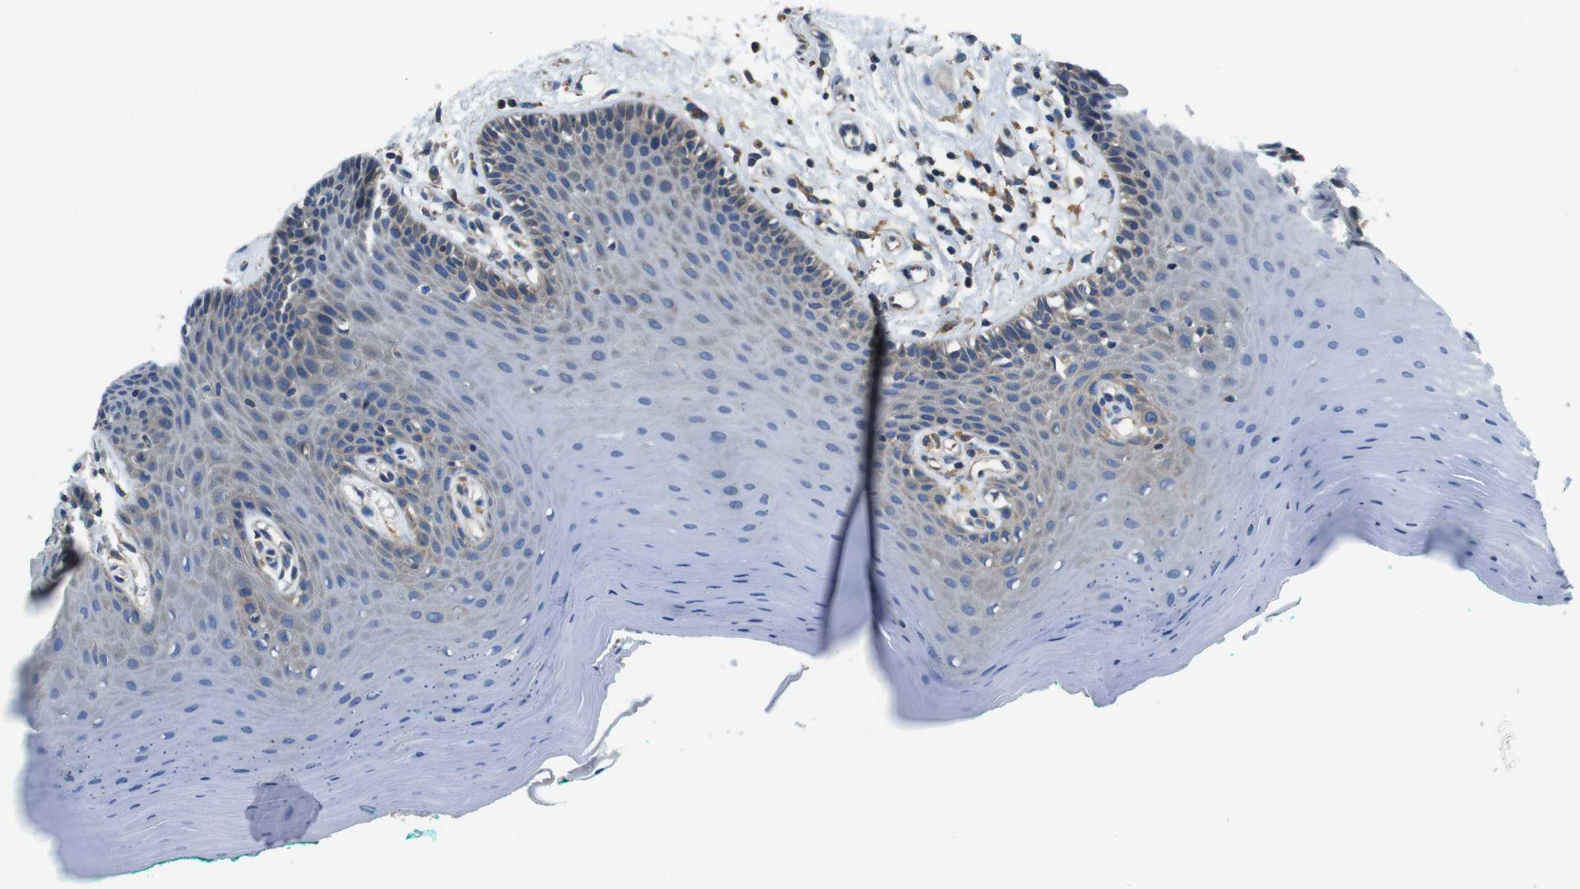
{"staining": {"intensity": "moderate", "quantity": "<25%", "location": "cytoplasmic/membranous"}, "tissue": "oral mucosa", "cell_type": "Squamous epithelial cells", "image_type": "normal", "snomed": [{"axis": "morphology", "description": "Normal tissue, NOS"}, {"axis": "topography", "description": "Skeletal muscle"}, {"axis": "topography", "description": "Oral tissue"}], "caption": "Oral mucosa stained with immunohistochemistry (IHC) shows moderate cytoplasmic/membranous expression in approximately <25% of squamous epithelial cells.", "gene": "DENND4C", "patient": {"sex": "male", "age": 58}}